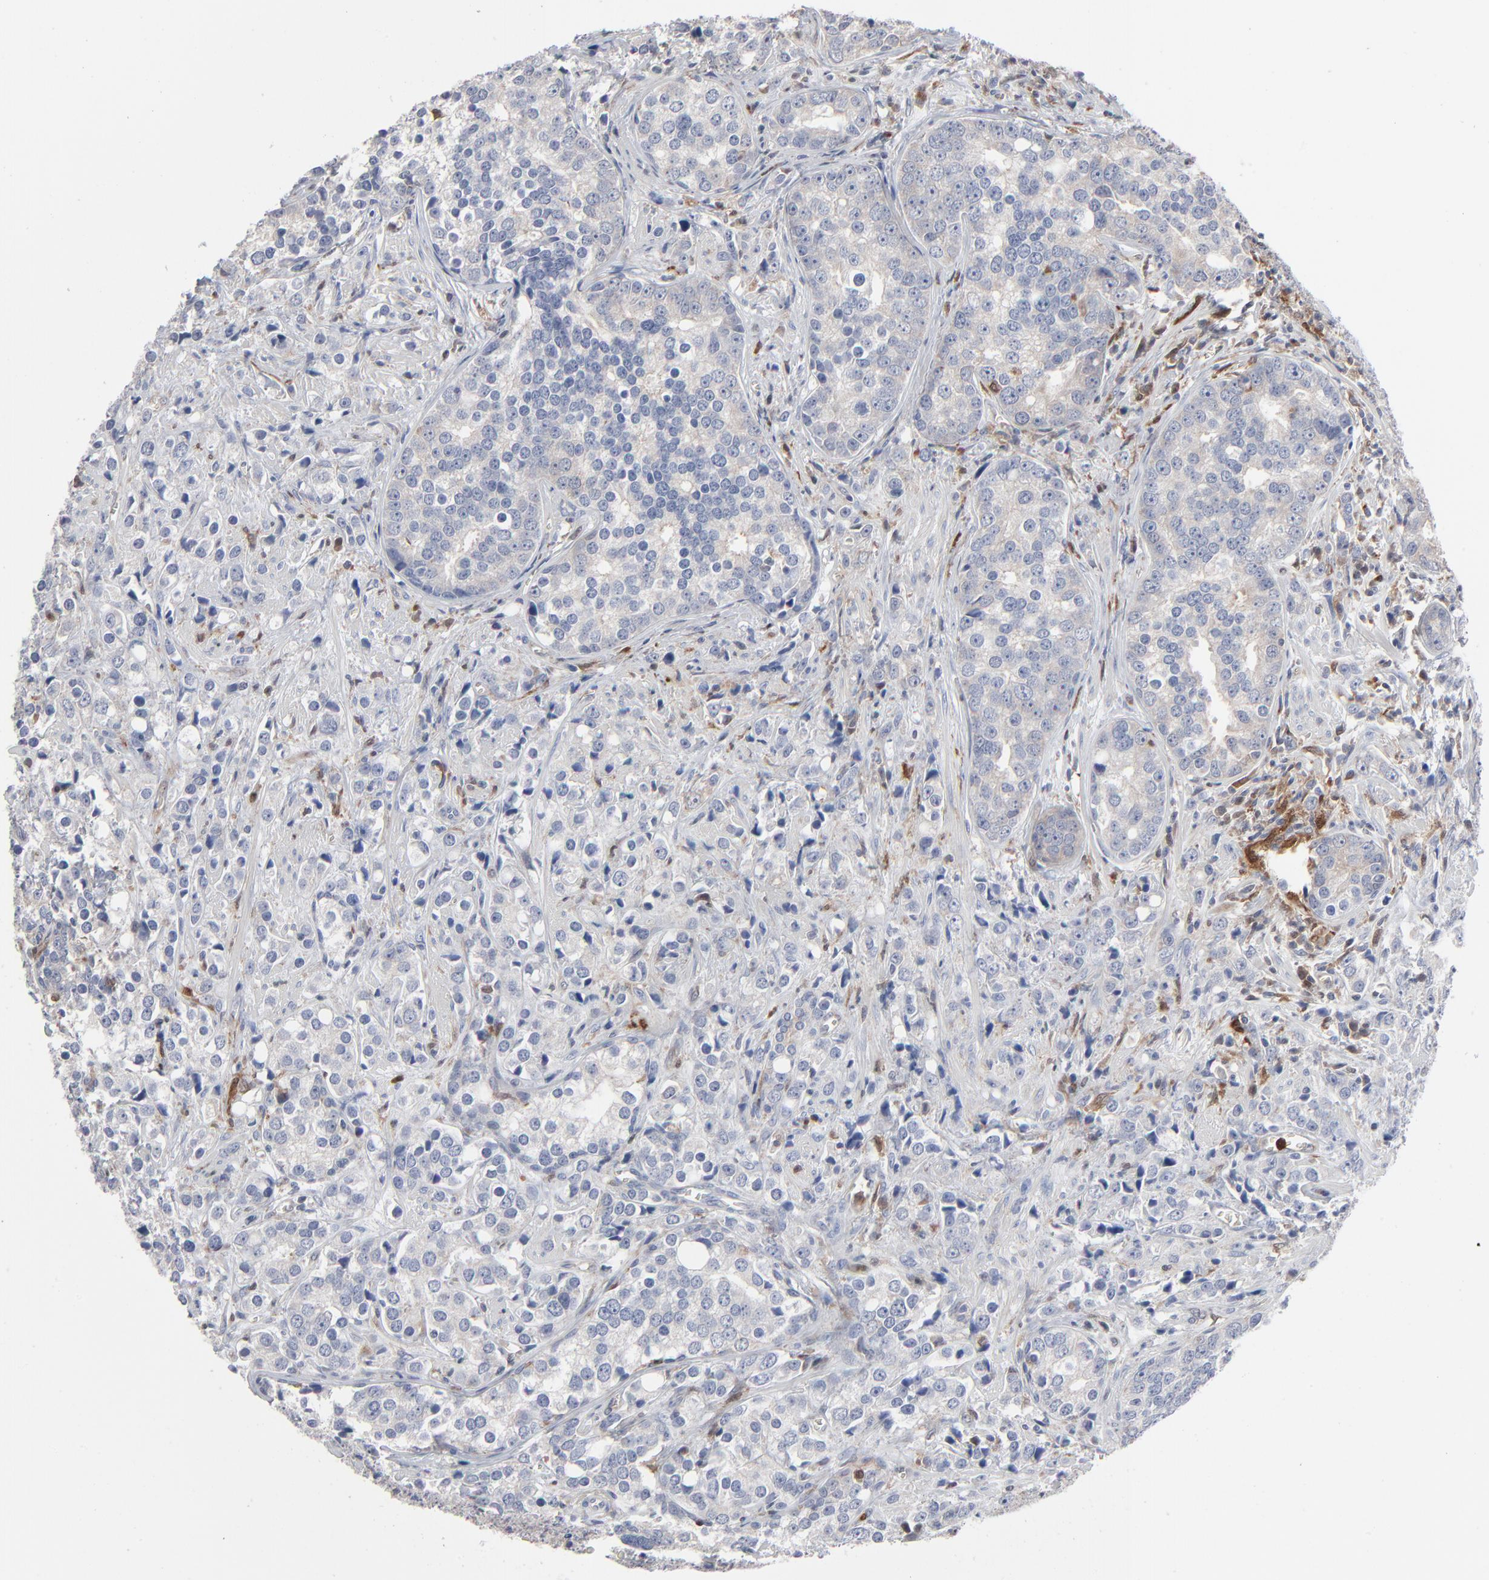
{"staining": {"intensity": "weak", "quantity": "25%-75%", "location": "cytoplasmic/membranous"}, "tissue": "prostate cancer", "cell_type": "Tumor cells", "image_type": "cancer", "snomed": [{"axis": "morphology", "description": "Adenocarcinoma, High grade"}, {"axis": "topography", "description": "Prostate"}], "caption": "Protein staining demonstrates weak cytoplasmic/membranous expression in about 25%-75% of tumor cells in prostate cancer (adenocarcinoma (high-grade)).", "gene": "BID", "patient": {"sex": "male", "age": 71}}